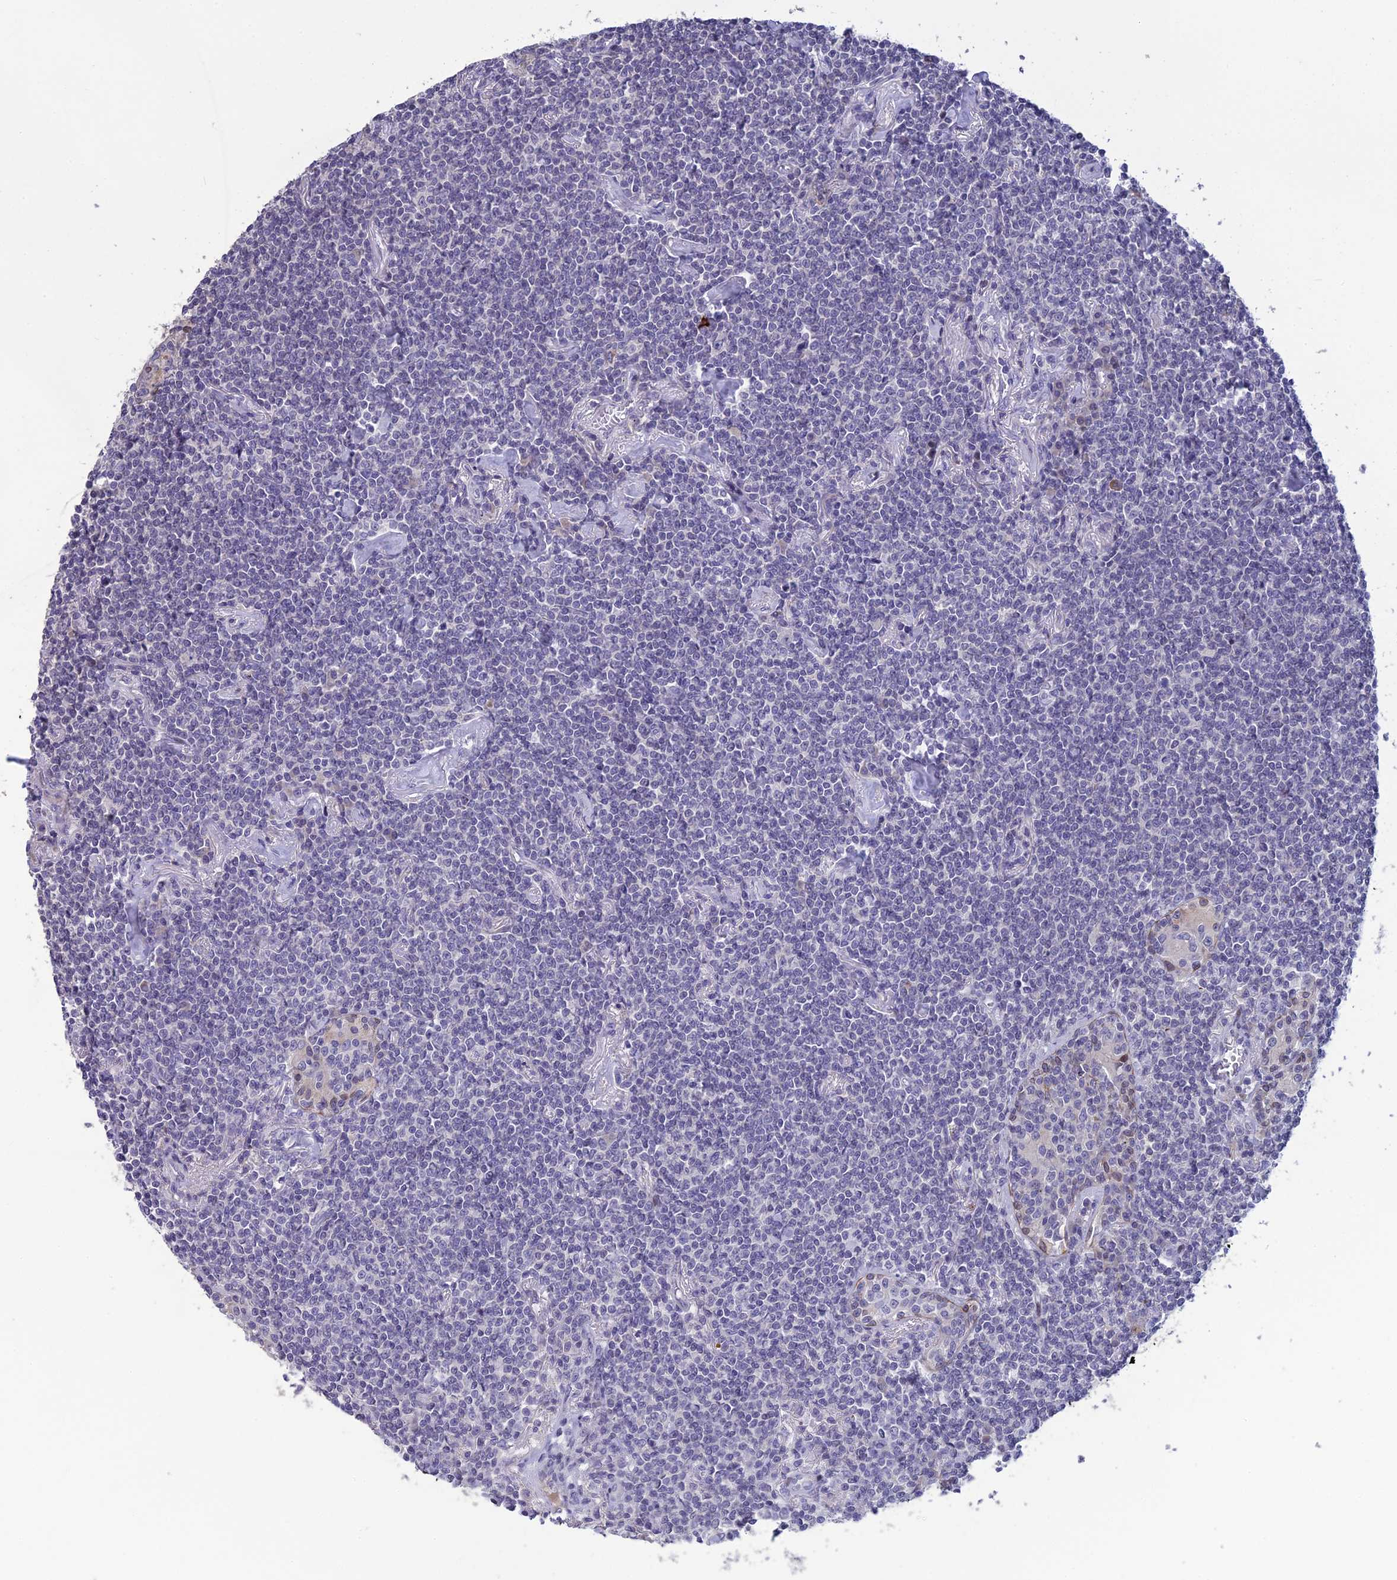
{"staining": {"intensity": "negative", "quantity": "none", "location": "none"}, "tissue": "lymphoma", "cell_type": "Tumor cells", "image_type": "cancer", "snomed": [{"axis": "morphology", "description": "Malignant lymphoma, non-Hodgkin's type, Low grade"}, {"axis": "topography", "description": "Lung"}], "caption": "This is an immunohistochemistry (IHC) micrograph of human malignant lymphoma, non-Hodgkin's type (low-grade). There is no positivity in tumor cells.", "gene": "TMEM134", "patient": {"sex": "female", "age": 71}}